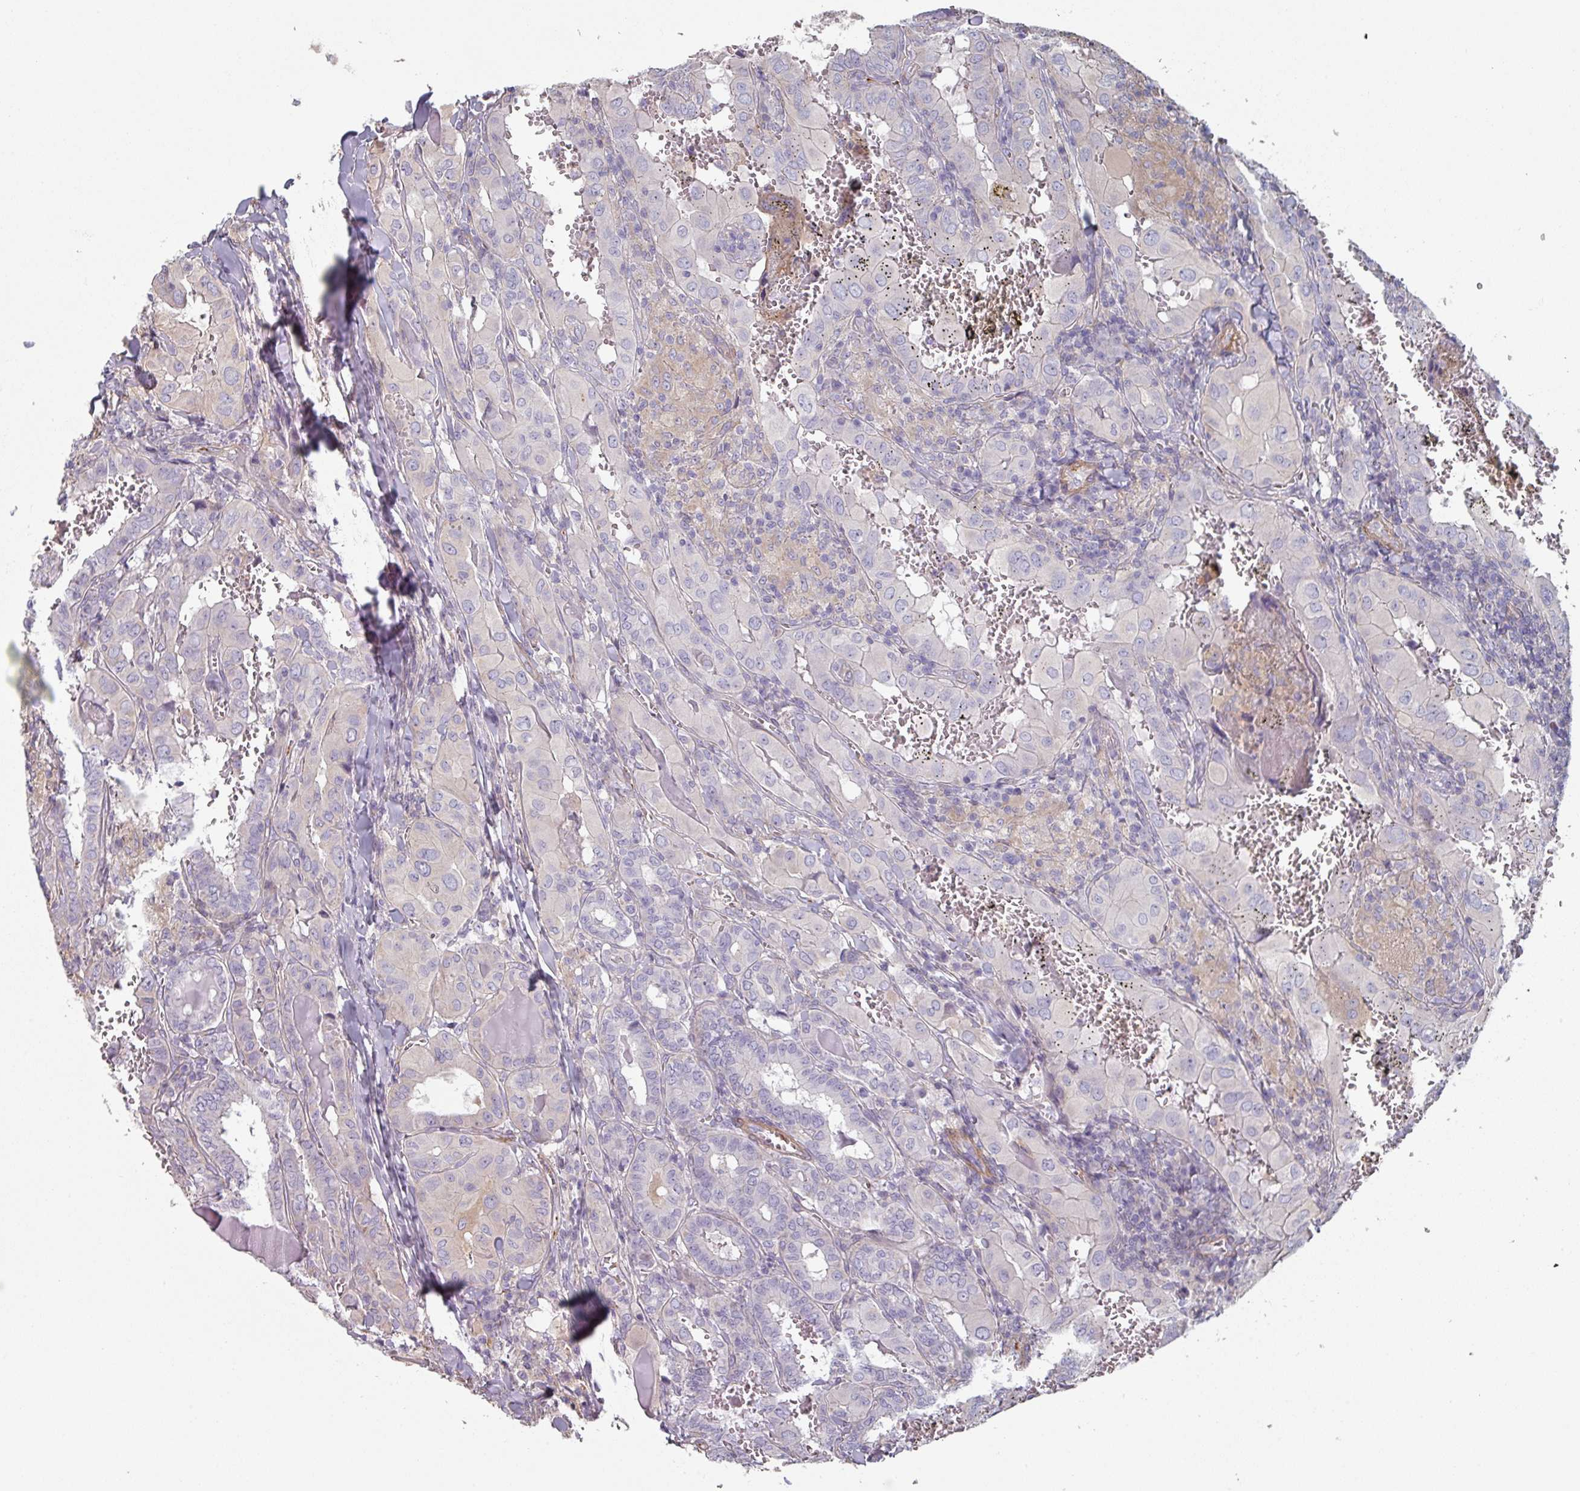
{"staining": {"intensity": "negative", "quantity": "none", "location": "none"}, "tissue": "thyroid cancer", "cell_type": "Tumor cells", "image_type": "cancer", "snomed": [{"axis": "morphology", "description": "Papillary adenocarcinoma, NOS"}, {"axis": "topography", "description": "Thyroid gland"}], "caption": "A high-resolution micrograph shows immunohistochemistry (IHC) staining of thyroid papillary adenocarcinoma, which shows no significant expression in tumor cells.", "gene": "GSTA4", "patient": {"sex": "female", "age": 72}}